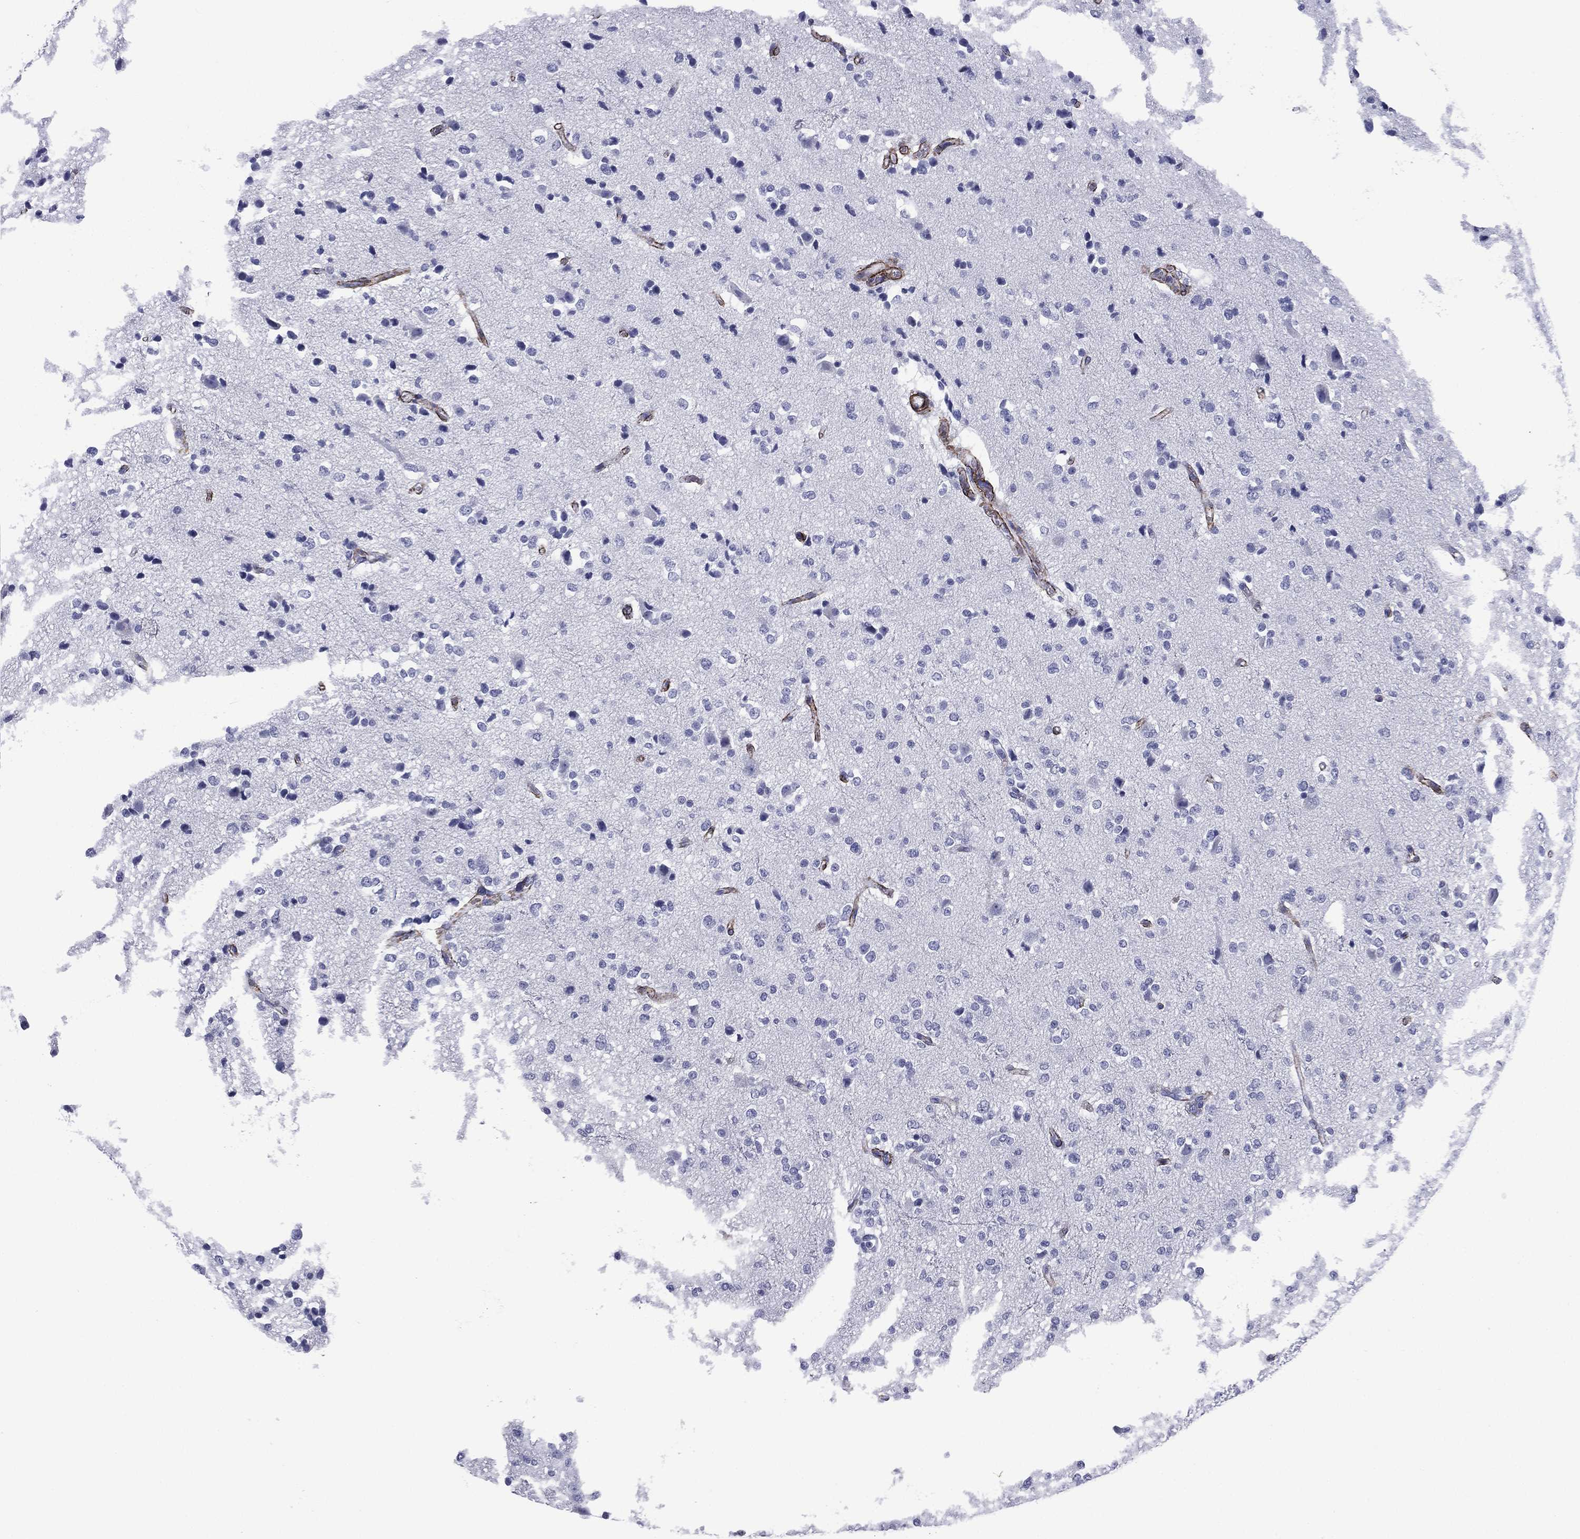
{"staining": {"intensity": "negative", "quantity": "none", "location": "none"}, "tissue": "glioma", "cell_type": "Tumor cells", "image_type": "cancer", "snomed": [{"axis": "morphology", "description": "Glioma, malignant, Low grade"}, {"axis": "topography", "description": "Brain"}], "caption": "Photomicrograph shows no significant protein positivity in tumor cells of low-grade glioma (malignant).", "gene": "CAVIN3", "patient": {"sex": "male", "age": 41}}